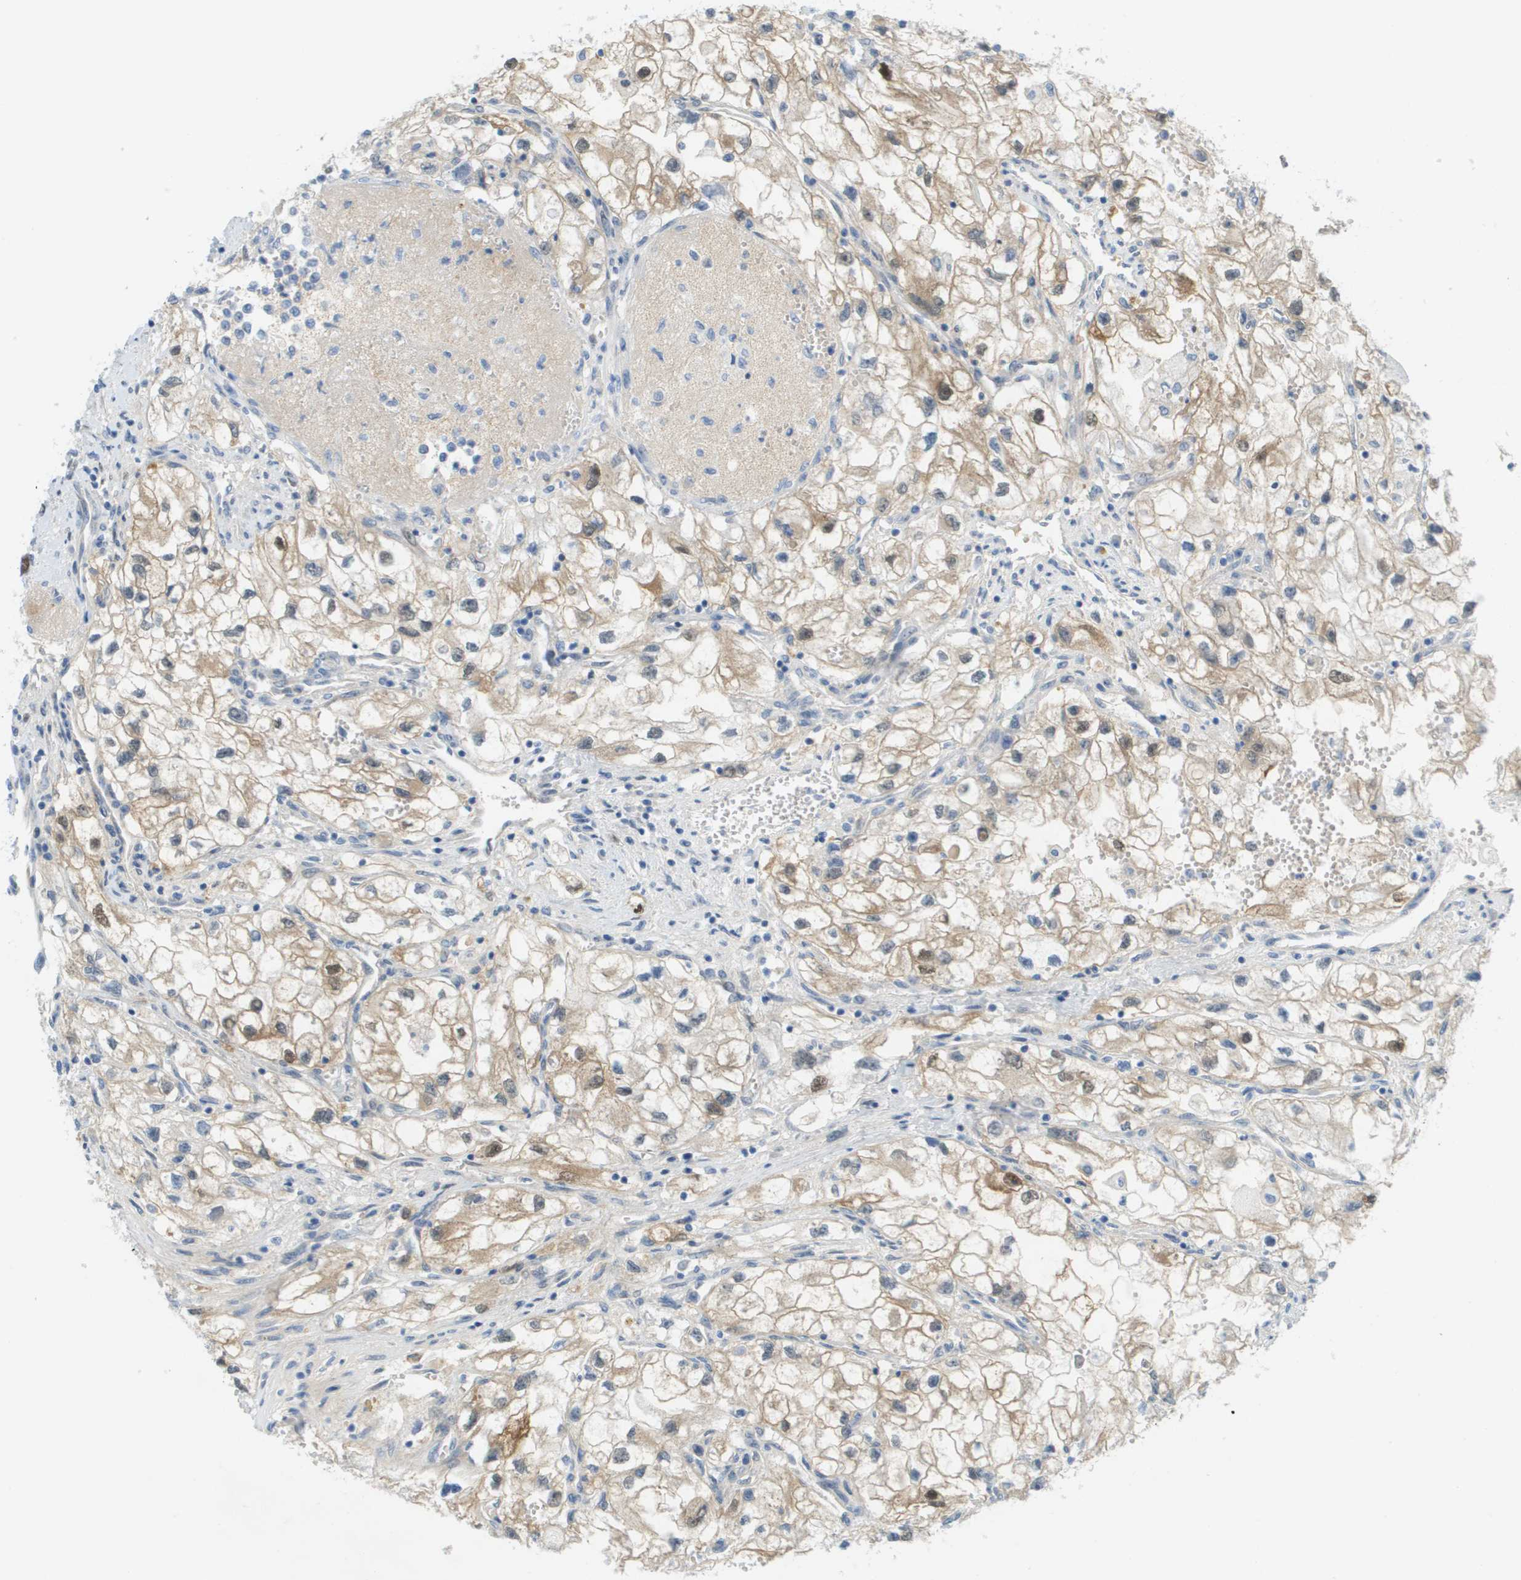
{"staining": {"intensity": "weak", "quantity": "<25%", "location": "cytoplasmic/membranous"}, "tissue": "renal cancer", "cell_type": "Tumor cells", "image_type": "cancer", "snomed": [{"axis": "morphology", "description": "Adenocarcinoma, NOS"}, {"axis": "topography", "description": "Kidney"}], "caption": "This is an immunohistochemistry image of human adenocarcinoma (renal). There is no positivity in tumor cells.", "gene": "CUL9", "patient": {"sex": "female", "age": 70}}